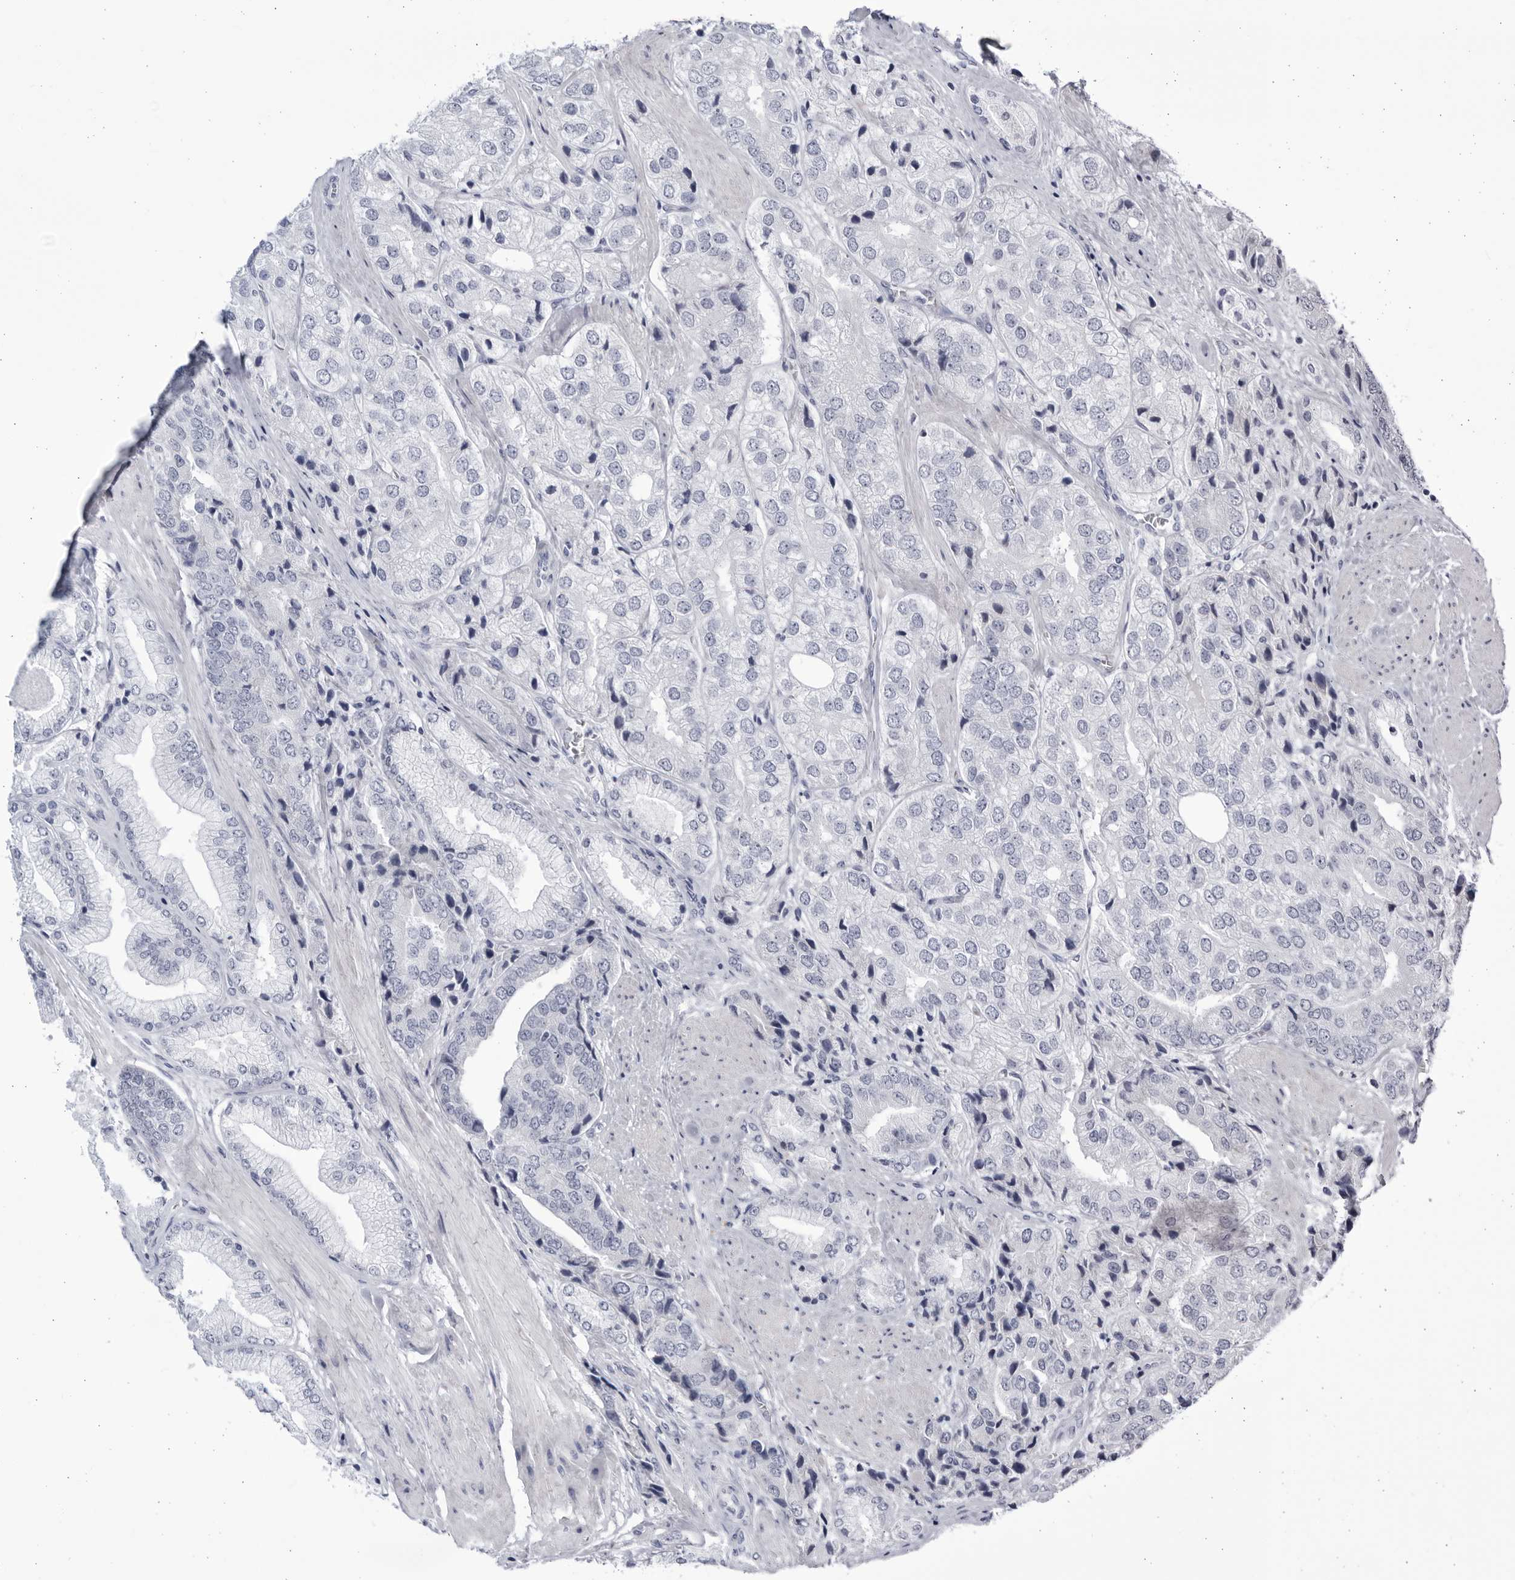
{"staining": {"intensity": "negative", "quantity": "none", "location": "none"}, "tissue": "prostate cancer", "cell_type": "Tumor cells", "image_type": "cancer", "snomed": [{"axis": "morphology", "description": "Adenocarcinoma, High grade"}, {"axis": "topography", "description": "Prostate"}], "caption": "IHC histopathology image of human prostate high-grade adenocarcinoma stained for a protein (brown), which exhibits no expression in tumor cells. The staining is performed using DAB (3,3'-diaminobenzidine) brown chromogen with nuclei counter-stained in using hematoxylin.", "gene": "CCDC181", "patient": {"sex": "male", "age": 50}}